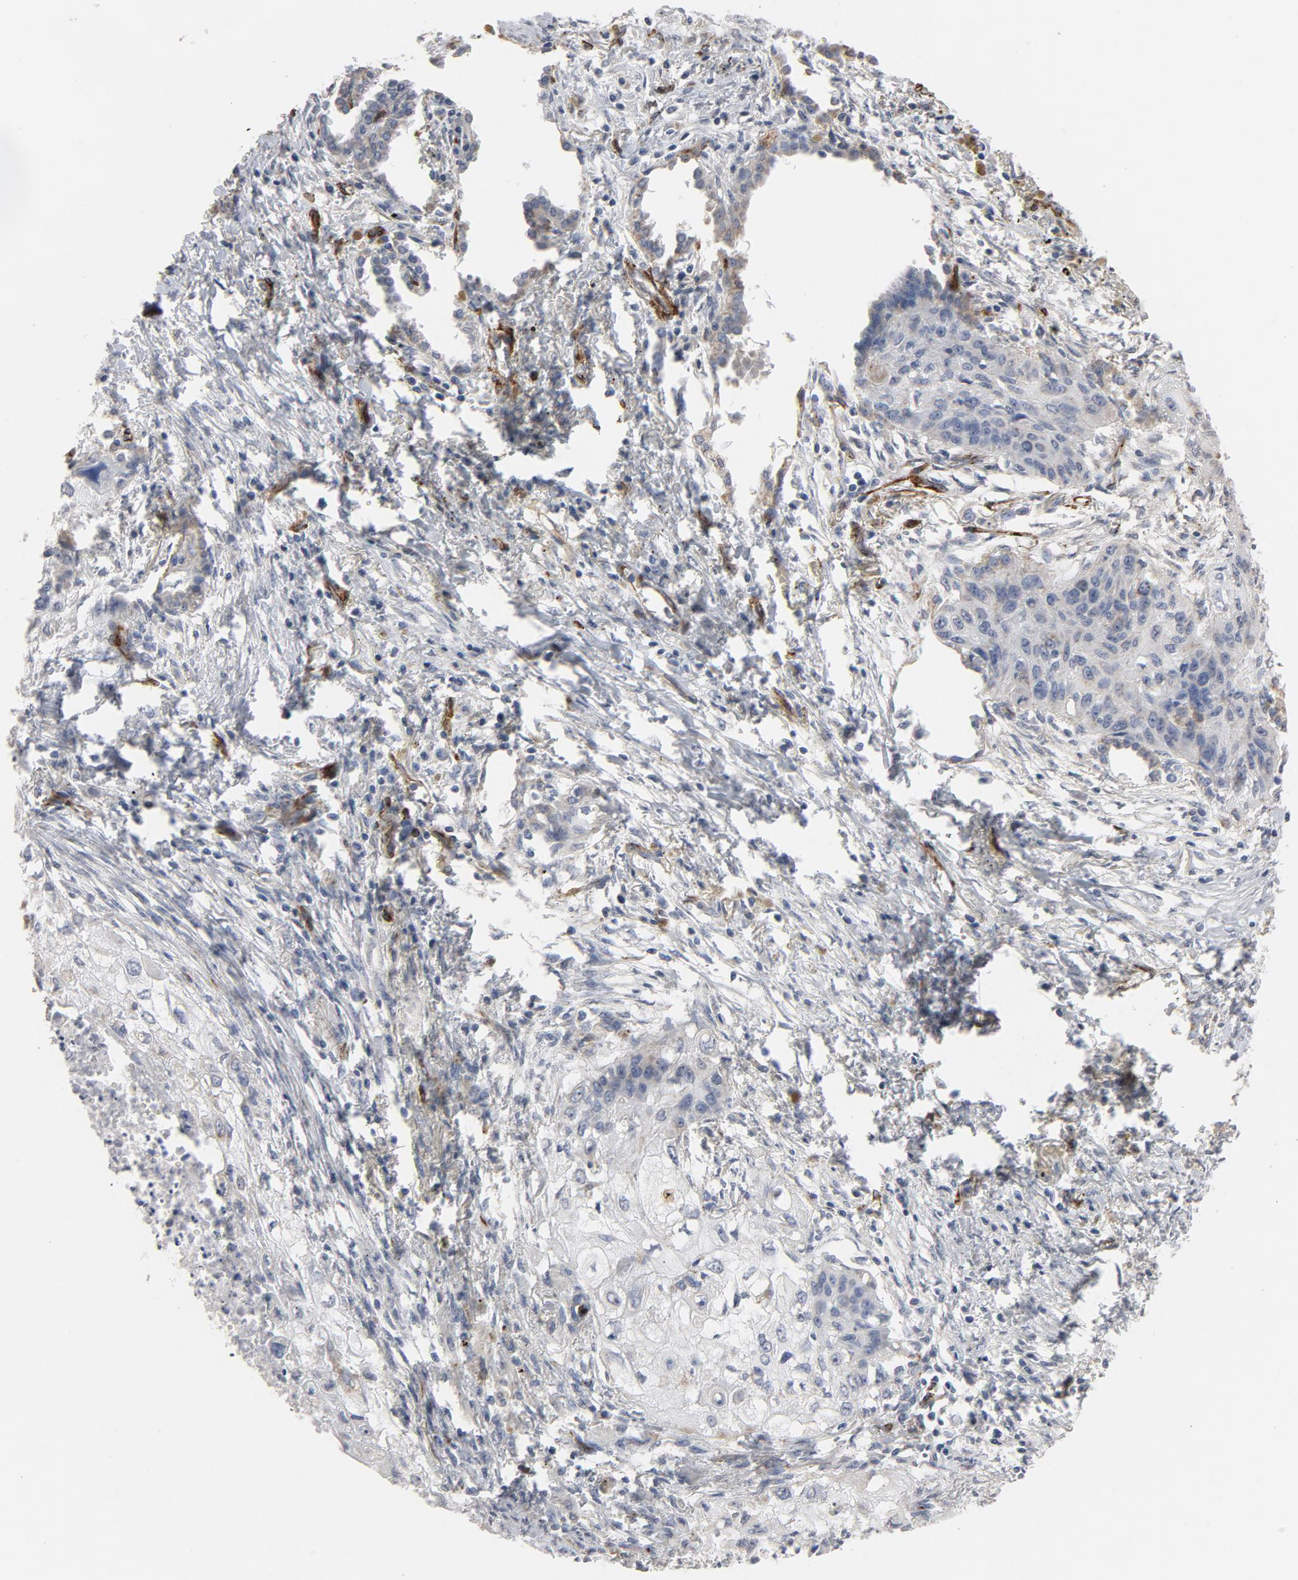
{"staining": {"intensity": "negative", "quantity": "none", "location": "none"}, "tissue": "lung cancer", "cell_type": "Tumor cells", "image_type": "cancer", "snomed": [{"axis": "morphology", "description": "Squamous cell carcinoma, NOS"}, {"axis": "topography", "description": "Lung"}], "caption": "The micrograph reveals no staining of tumor cells in lung squamous cell carcinoma. (Brightfield microscopy of DAB immunohistochemistry at high magnification).", "gene": "GNG2", "patient": {"sex": "male", "age": 71}}